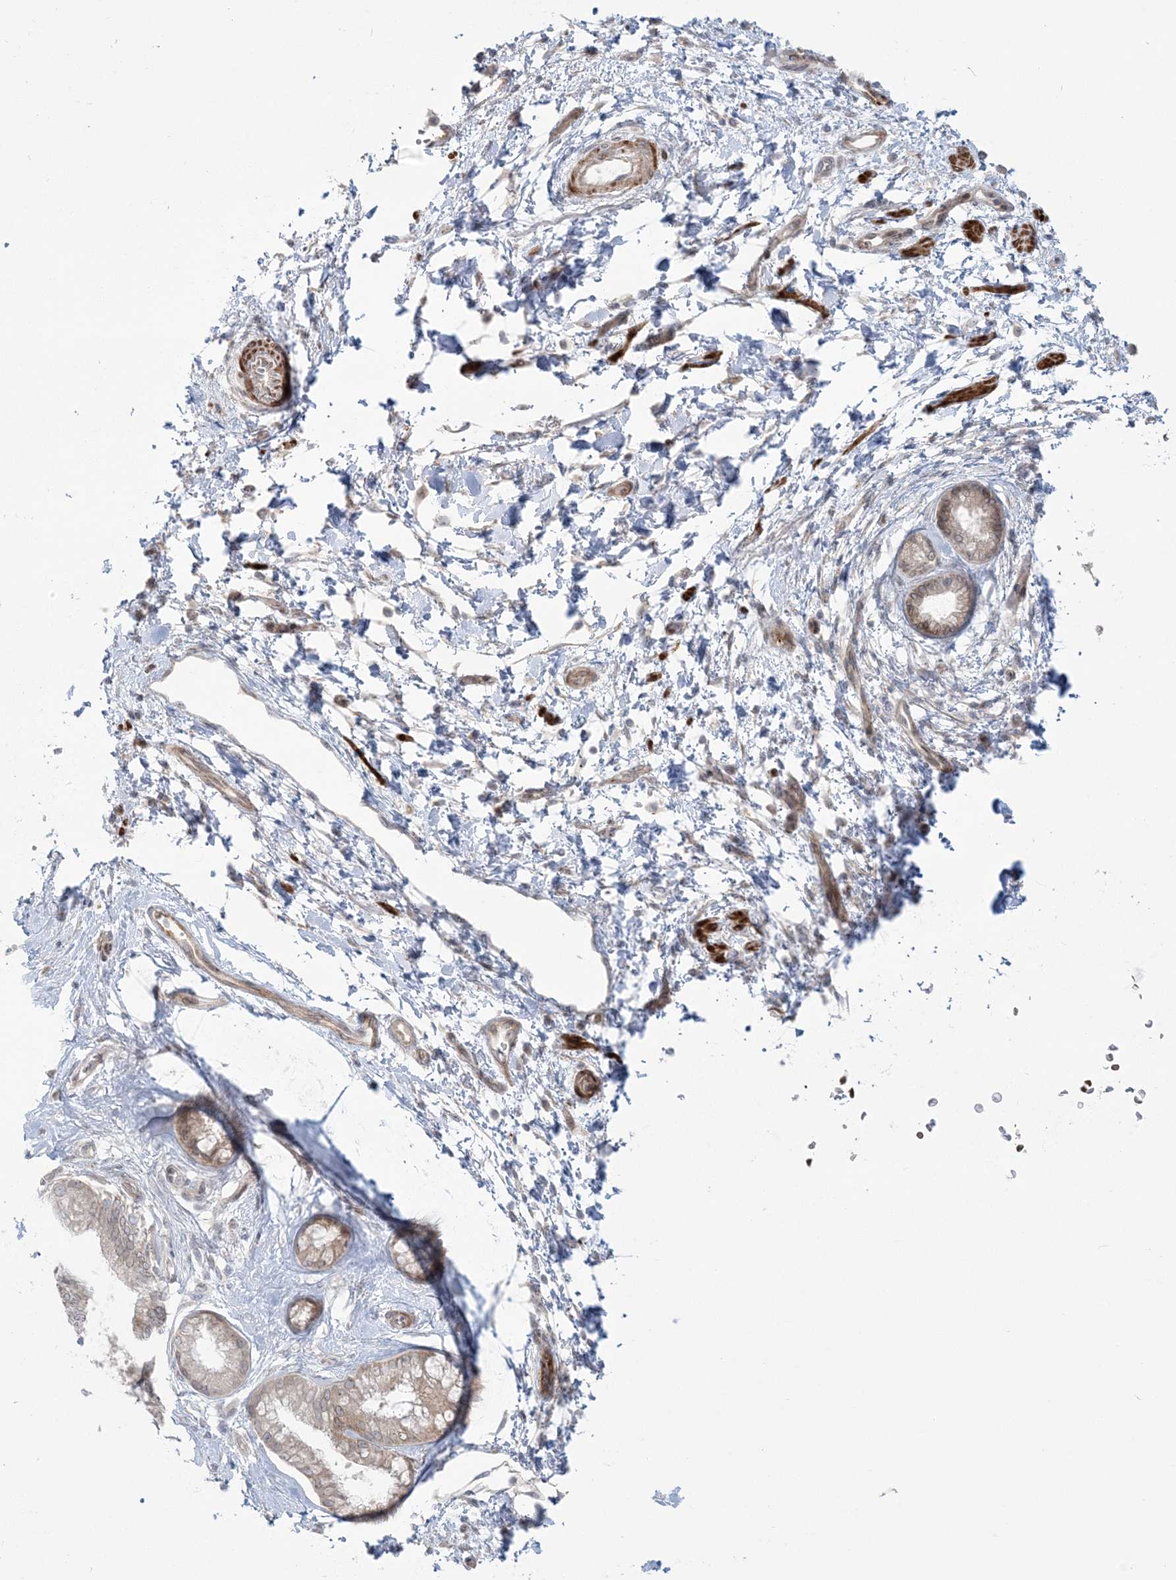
{"staining": {"intensity": "weak", "quantity": "<25%", "location": "cytoplasmic/membranous"}, "tissue": "pancreatic cancer", "cell_type": "Tumor cells", "image_type": "cancer", "snomed": [{"axis": "morphology", "description": "Adenocarcinoma, NOS"}, {"axis": "topography", "description": "Pancreas"}], "caption": "Photomicrograph shows no significant protein positivity in tumor cells of pancreatic cancer (adenocarcinoma).", "gene": "NUDT9", "patient": {"sex": "female", "age": 73}}